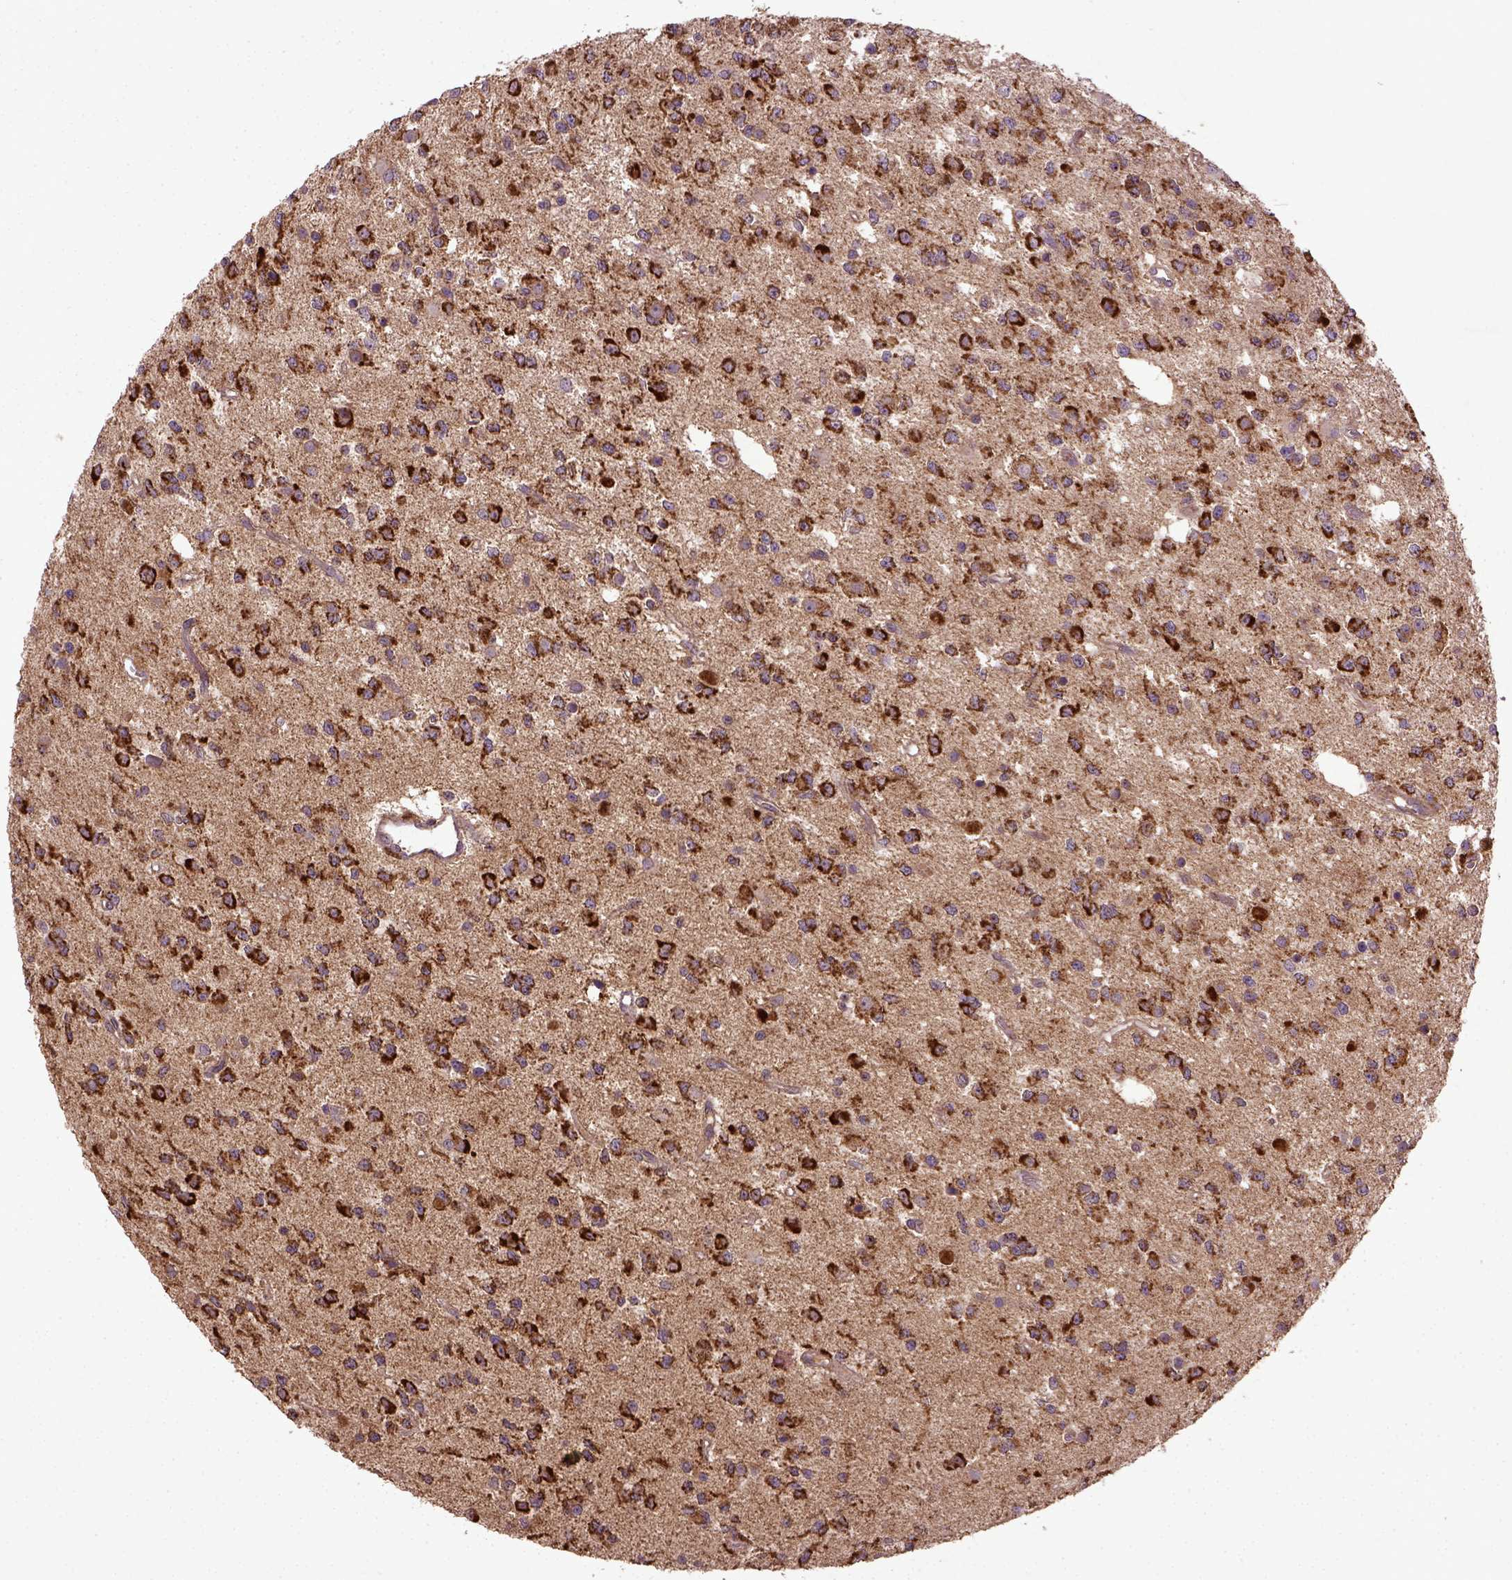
{"staining": {"intensity": "strong", "quantity": ">75%", "location": "cytoplasmic/membranous"}, "tissue": "glioma", "cell_type": "Tumor cells", "image_type": "cancer", "snomed": [{"axis": "morphology", "description": "Glioma, malignant, Low grade"}, {"axis": "topography", "description": "Brain"}], "caption": "Glioma stained for a protein shows strong cytoplasmic/membranous positivity in tumor cells.", "gene": "MT-CO1", "patient": {"sex": "female", "age": 45}}